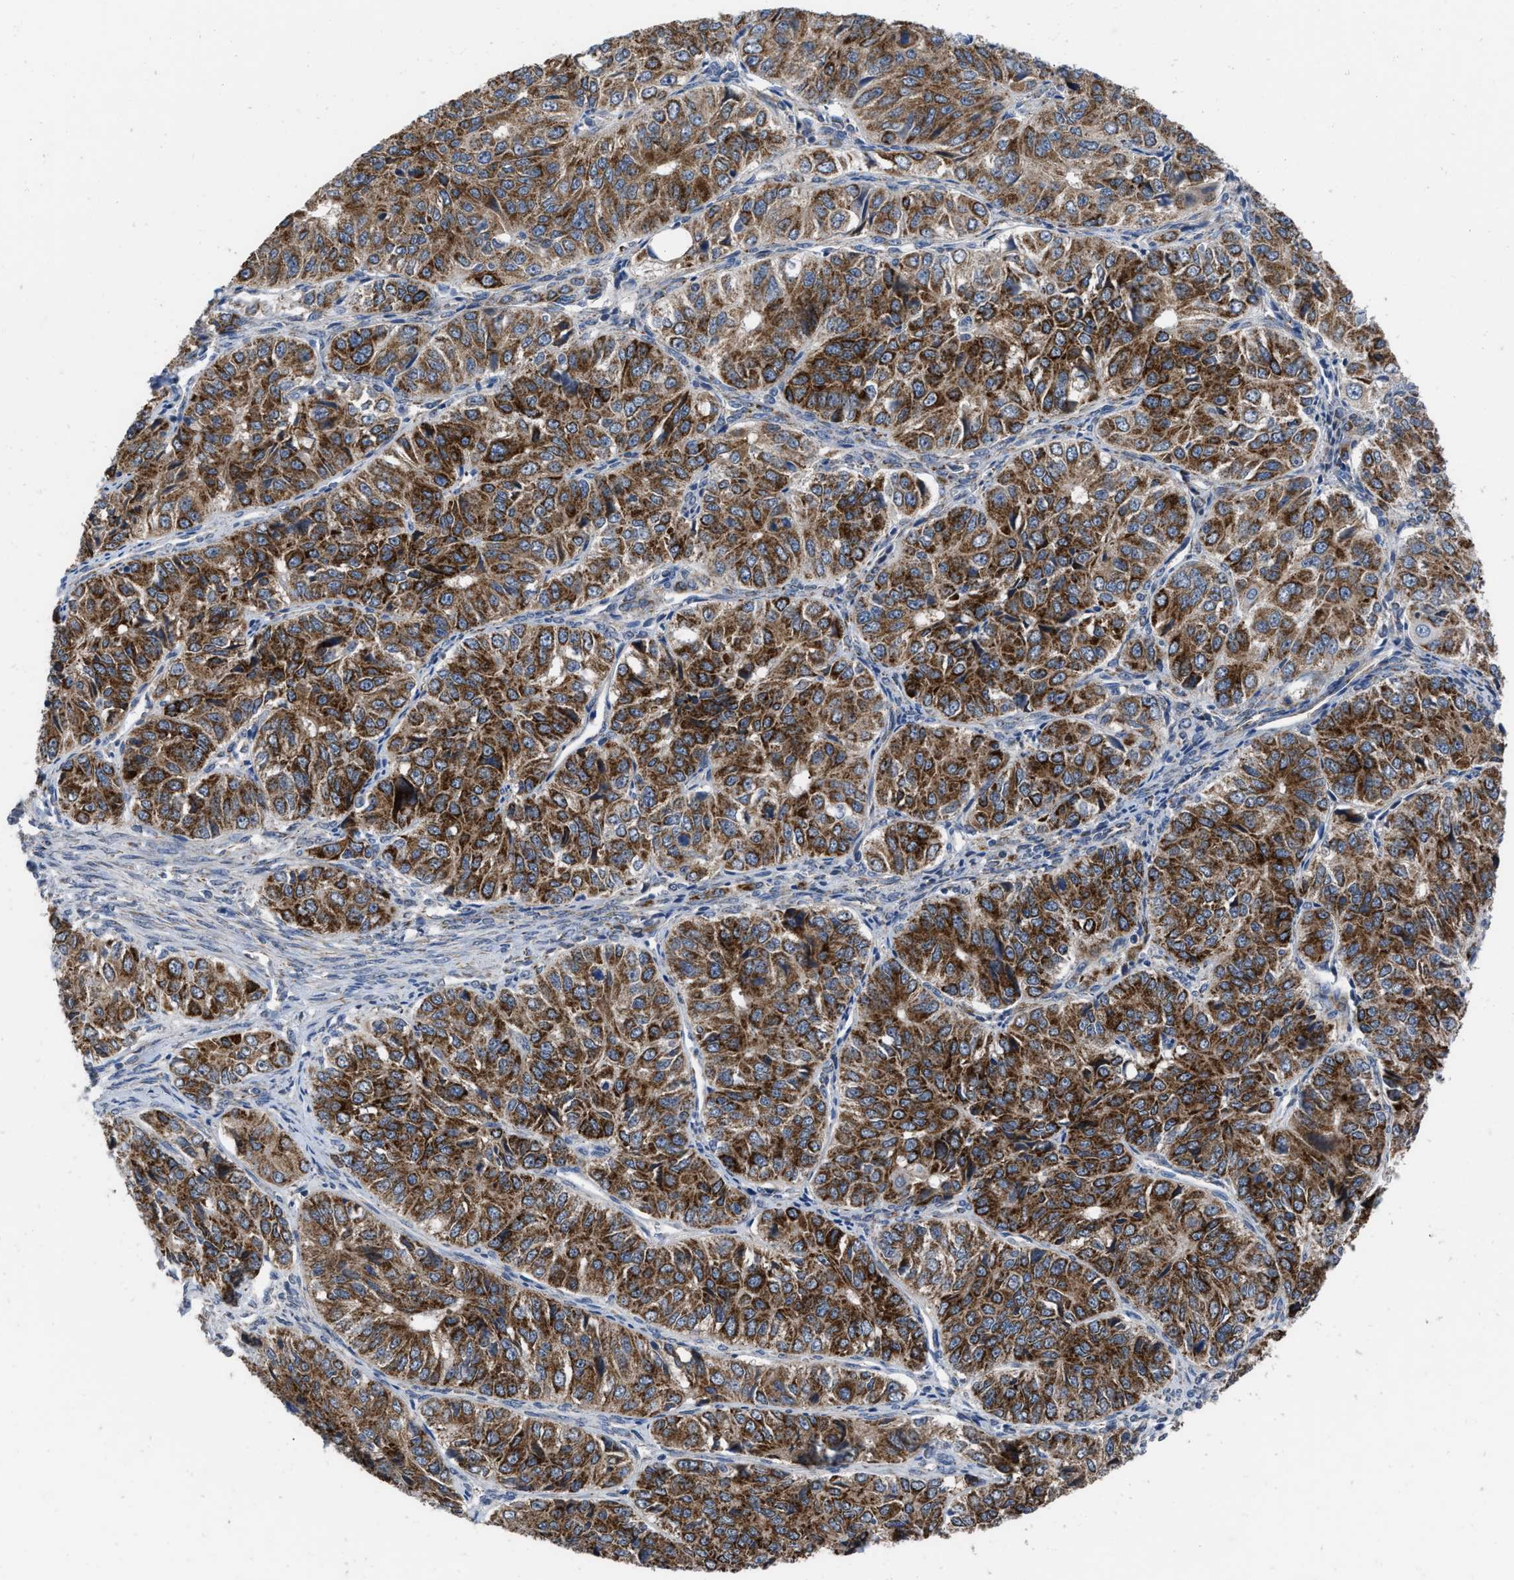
{"staining": {"intensity": "strong", "quantity": ">75%", "location": "cytoplasmic/membranous"}, "tissue": "ovarian cancer", "cell_type": "Tumor cells", "image_type": "cancer", "snomed": [{"axis": "morphology", "description": "Carcinoma, endometroid"}, {"axis": "topography", "description": "Ovary"}], "caption": "Ovarian cancer (endometroid carcinoma) tissue demonstrates strong cytoplasmic/membranous staining in about >75% of tumor cells Nuclei are stained in blue.", "gene": "AKAP1", "patient": {"sex": "female", "age": 51}}